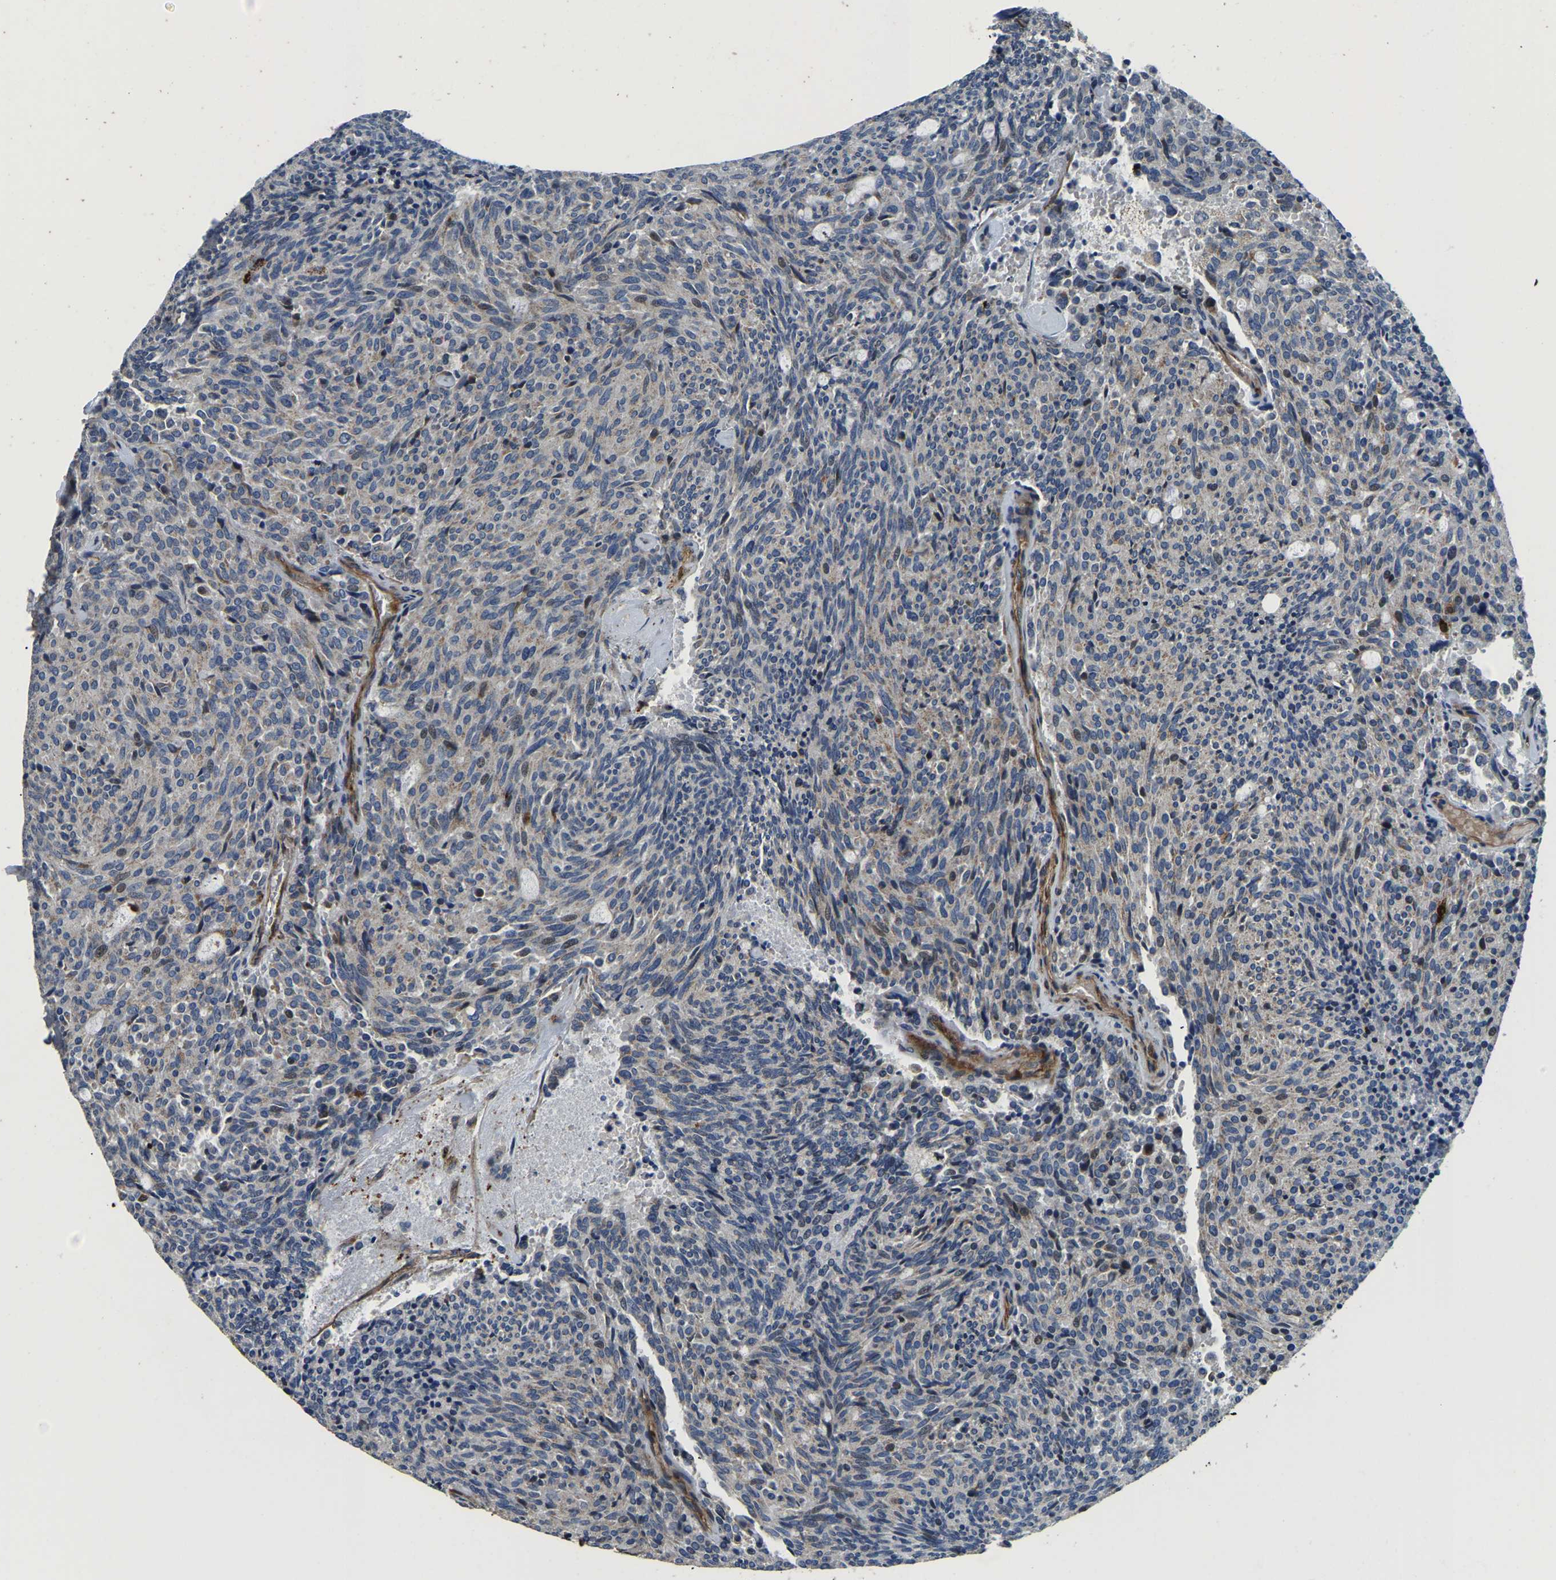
{"staining": {"intensity": "moderate", "quantity": "<25%", "location": "nuclear"}, "tissue": "carcinoid", "cell_type": "Tumor cells", "image_type": "cancer", "snomed": [{"axis": "morphology", "description": "Carcinoid, malignant, NOS"}, {"axis": "topography", "description": "Pancreas"}], "caption": "Immunohistochemical staining of malignant carcinoid demonstrates low levels of moderate nuclear expression in approximately <25% of tumor cells.", "gene": "RNF39", "patient": {"sex": "female", "age": 54}}